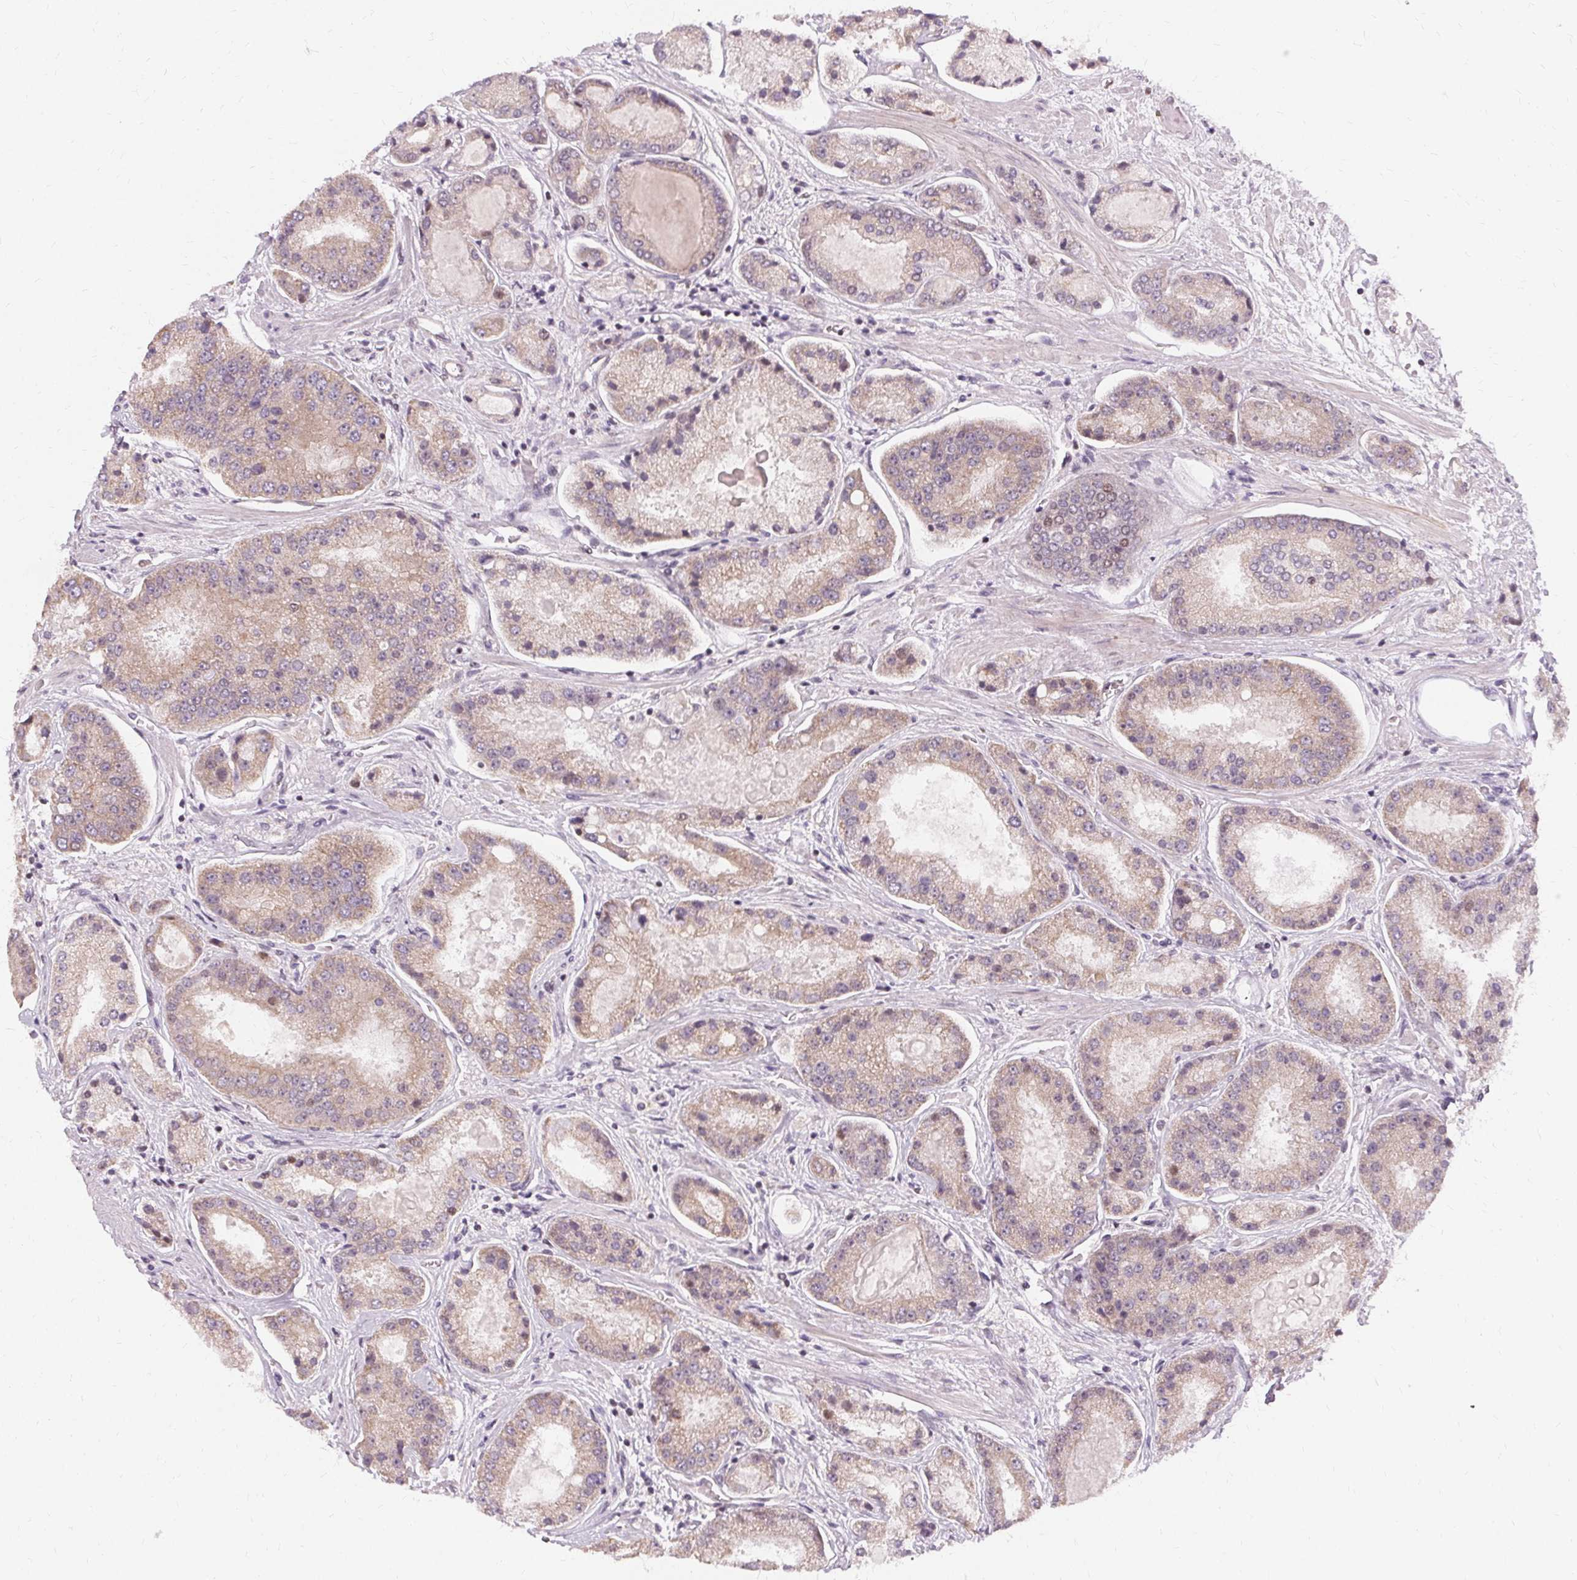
{"staining": {"intensity": "moderate", "quantity": "<25%", "location": "nuclear"}, "tissue": "prostate cancer", "cell_type": "Tumor cells", "image_type": "cancer", "snomed": [{"axis": "morphology", "description": "Adenocarcinoma, High grade"}, {"axis": "topography", "description": "Prostate"}], "caption": "Human prostate cancer (adenocarcinoma (high-grade)) stained for a protein (brown) reveals moderate nuclear positive positivity in approximately <25% of tumor cells.", "gene": "USP8", "patient": {"sex": "male", "age": 67}}